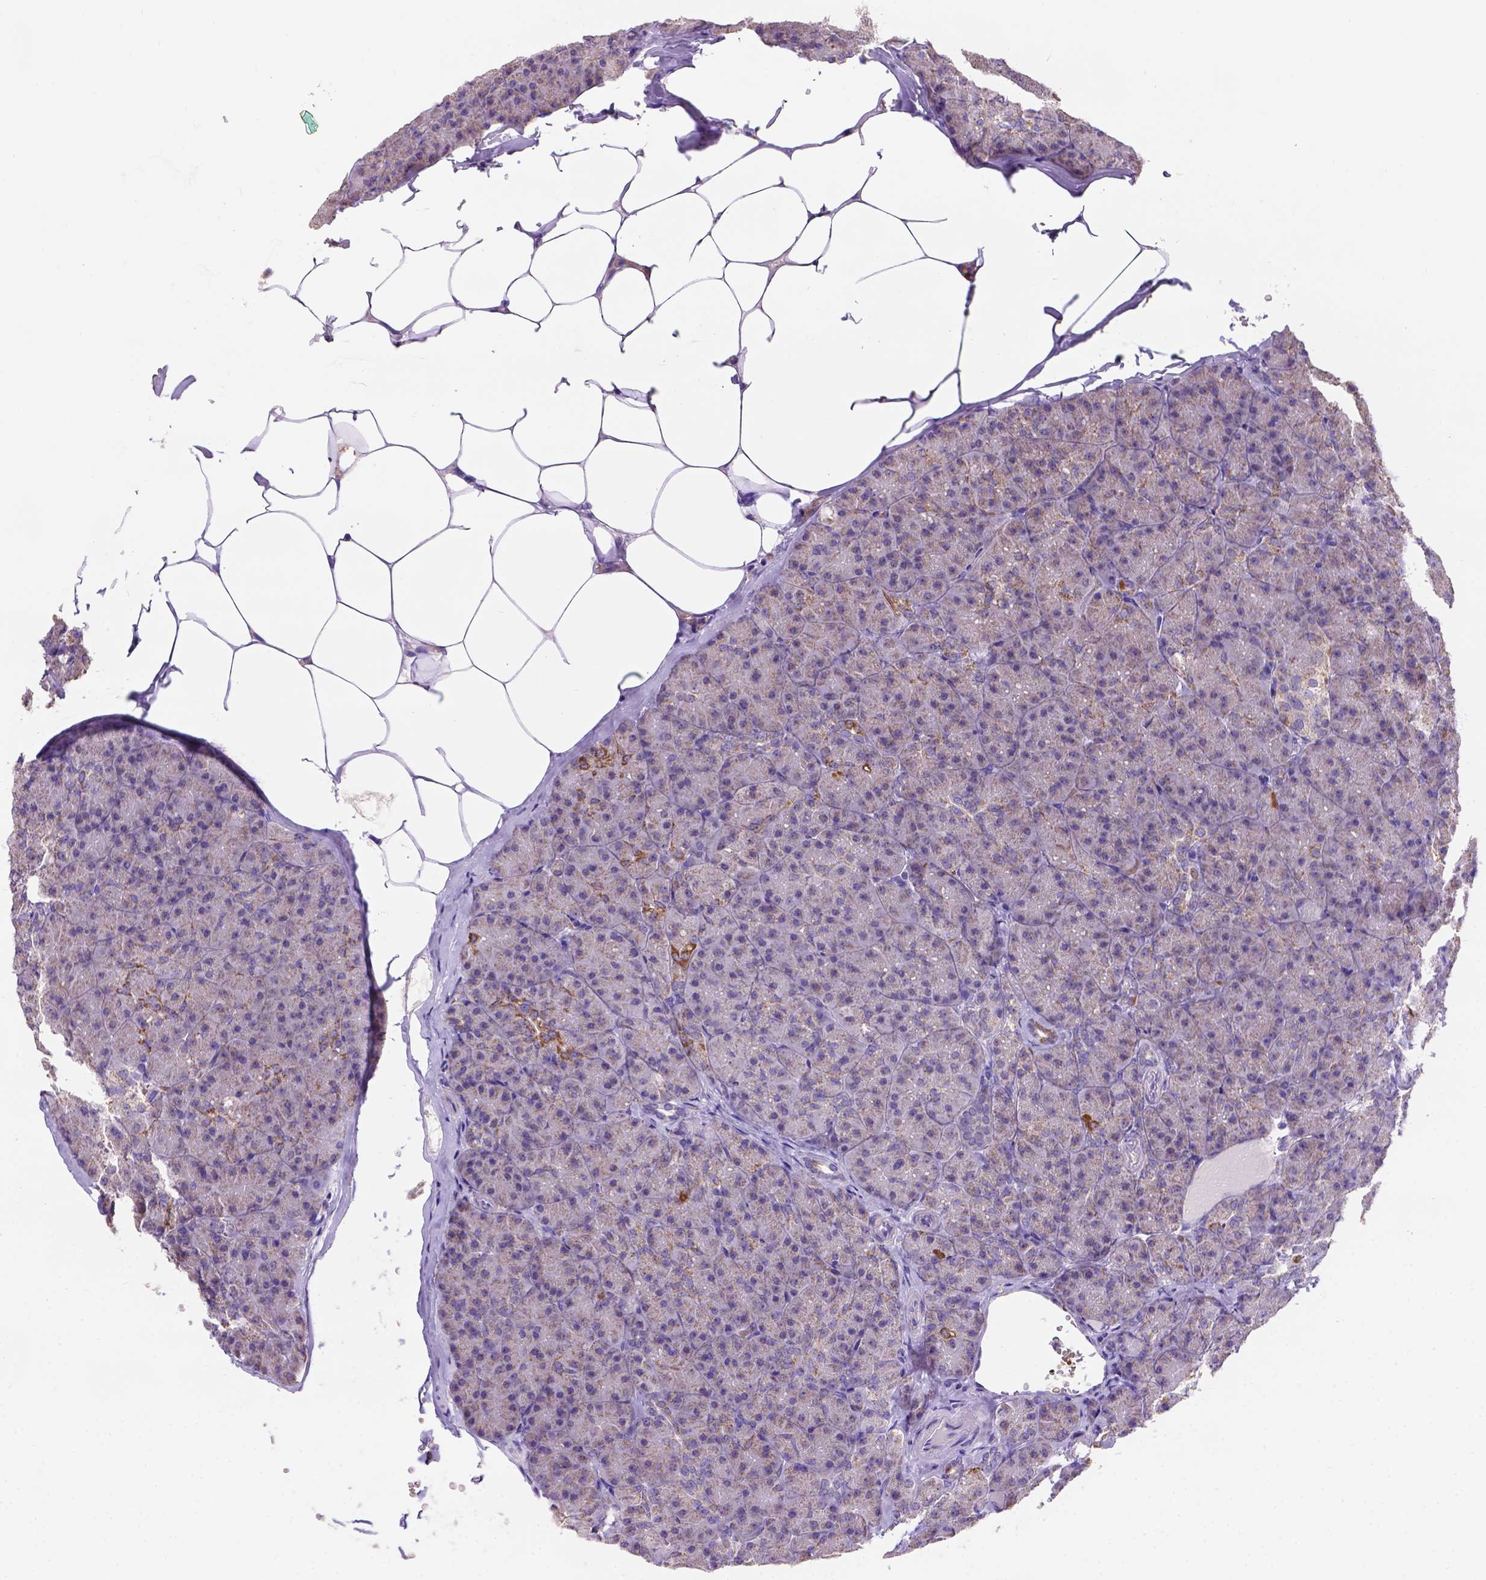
{"staining": {"intensity": "moderate", "quantity": "<25%", "location": "cytoplasmic/membranous"}, "tissue": "pancreas", "cell_type": "Exocrine glandular cells", "image_type": "normal", "snomed": [{"axis": "morphology", "description": "Normal tissue, NOS"}, {"axis": "topography", "description": "Pancreas"}], "caption": "Exocrine glandular cells display low levels of moderate cytoplasmic/membranous expression in about <25% of cells in normal pancreas.", "gene": "L2HGDH", "patient": {"sex": "male", "age": 57}}